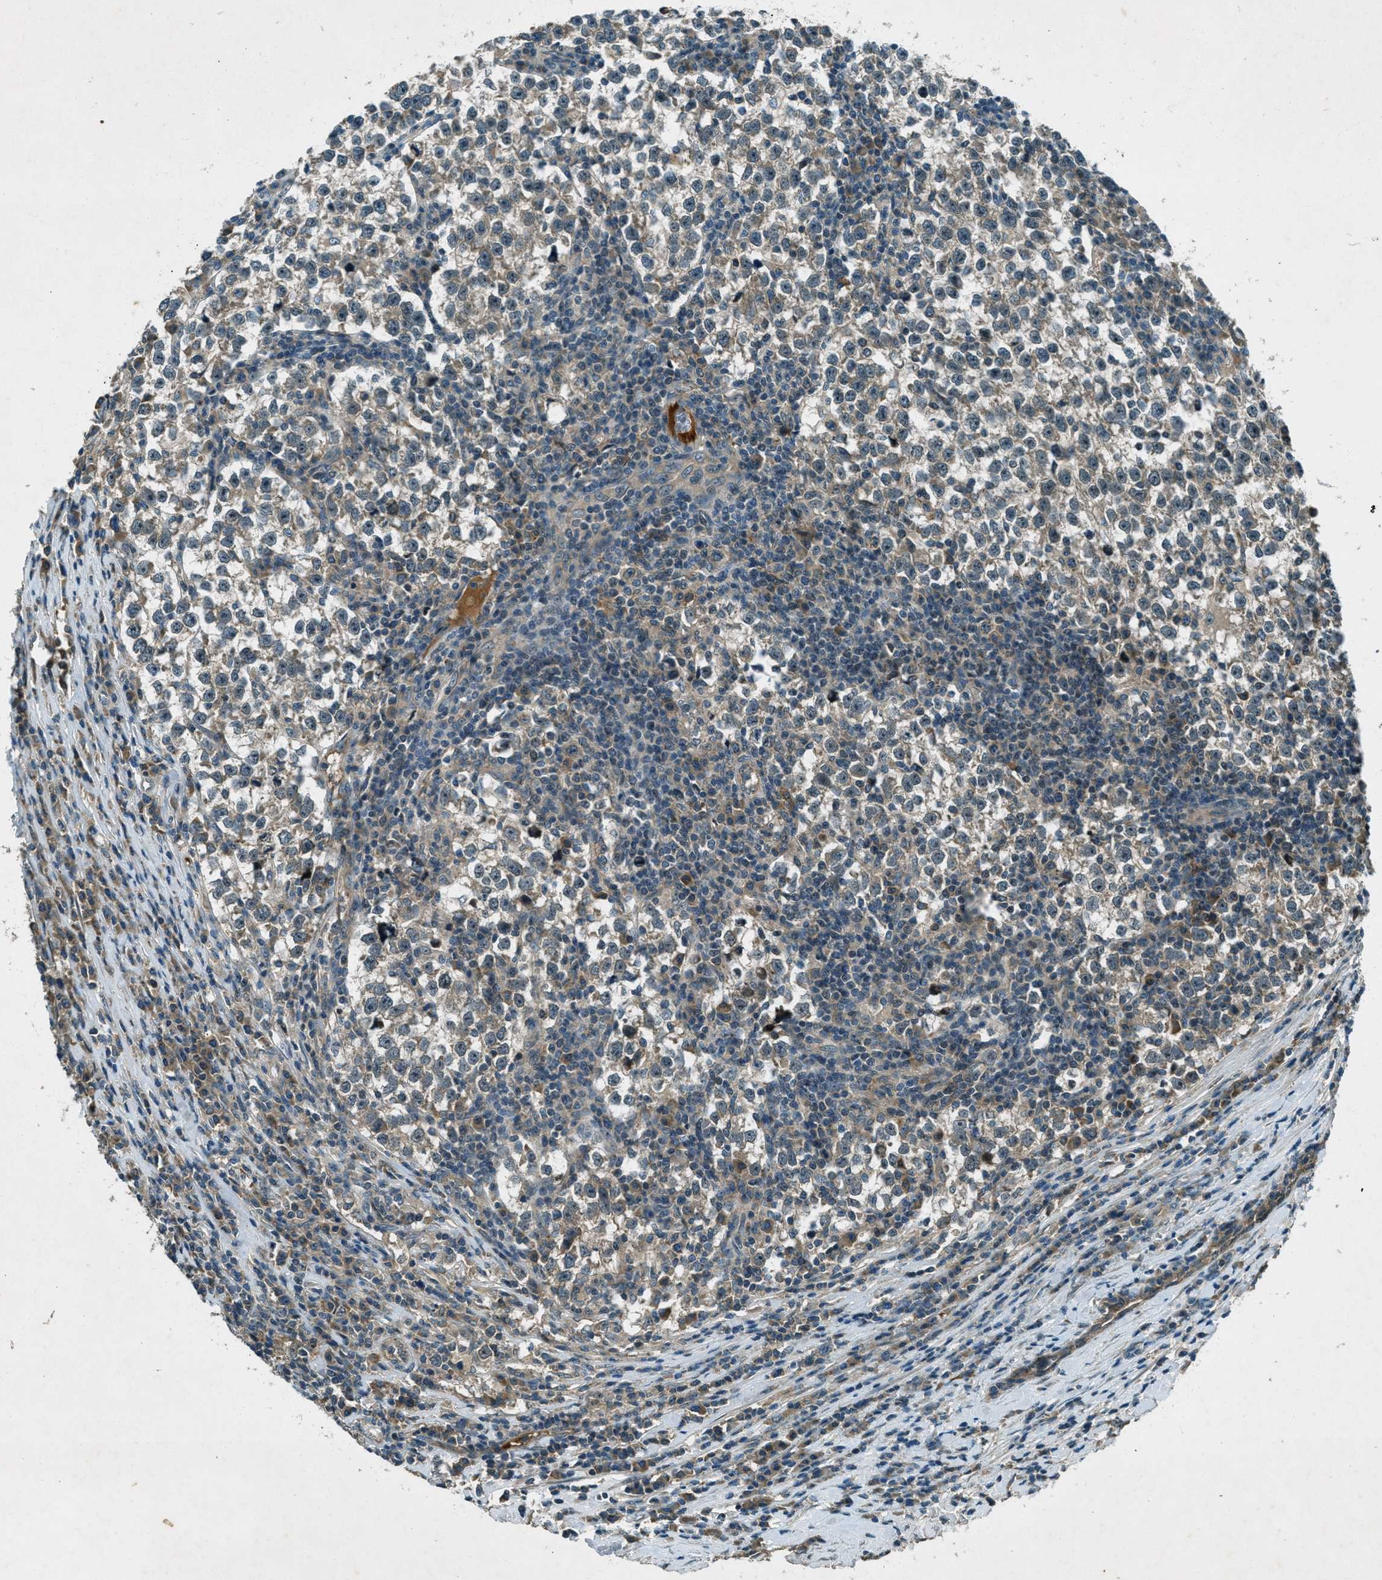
{"staining": {"intensity": "negative", "quantity": "none", "location": "none"}, "tissue": "testis cancer", "cell_type": "Tumor cells", "image_type": "cancer", "snomed": [{"axis": "morphology", "description": "Normal tissue, NOS"}, {"axis": "morphology", "description": "Seminoma, NOS"}, {"axis": "topography", "description": "Testis"}], "caption": "Tumor cells show no significant protein staining in testis seminoma.", "gene": "STK11", "patient": {"sex": "male", "age": 43}}